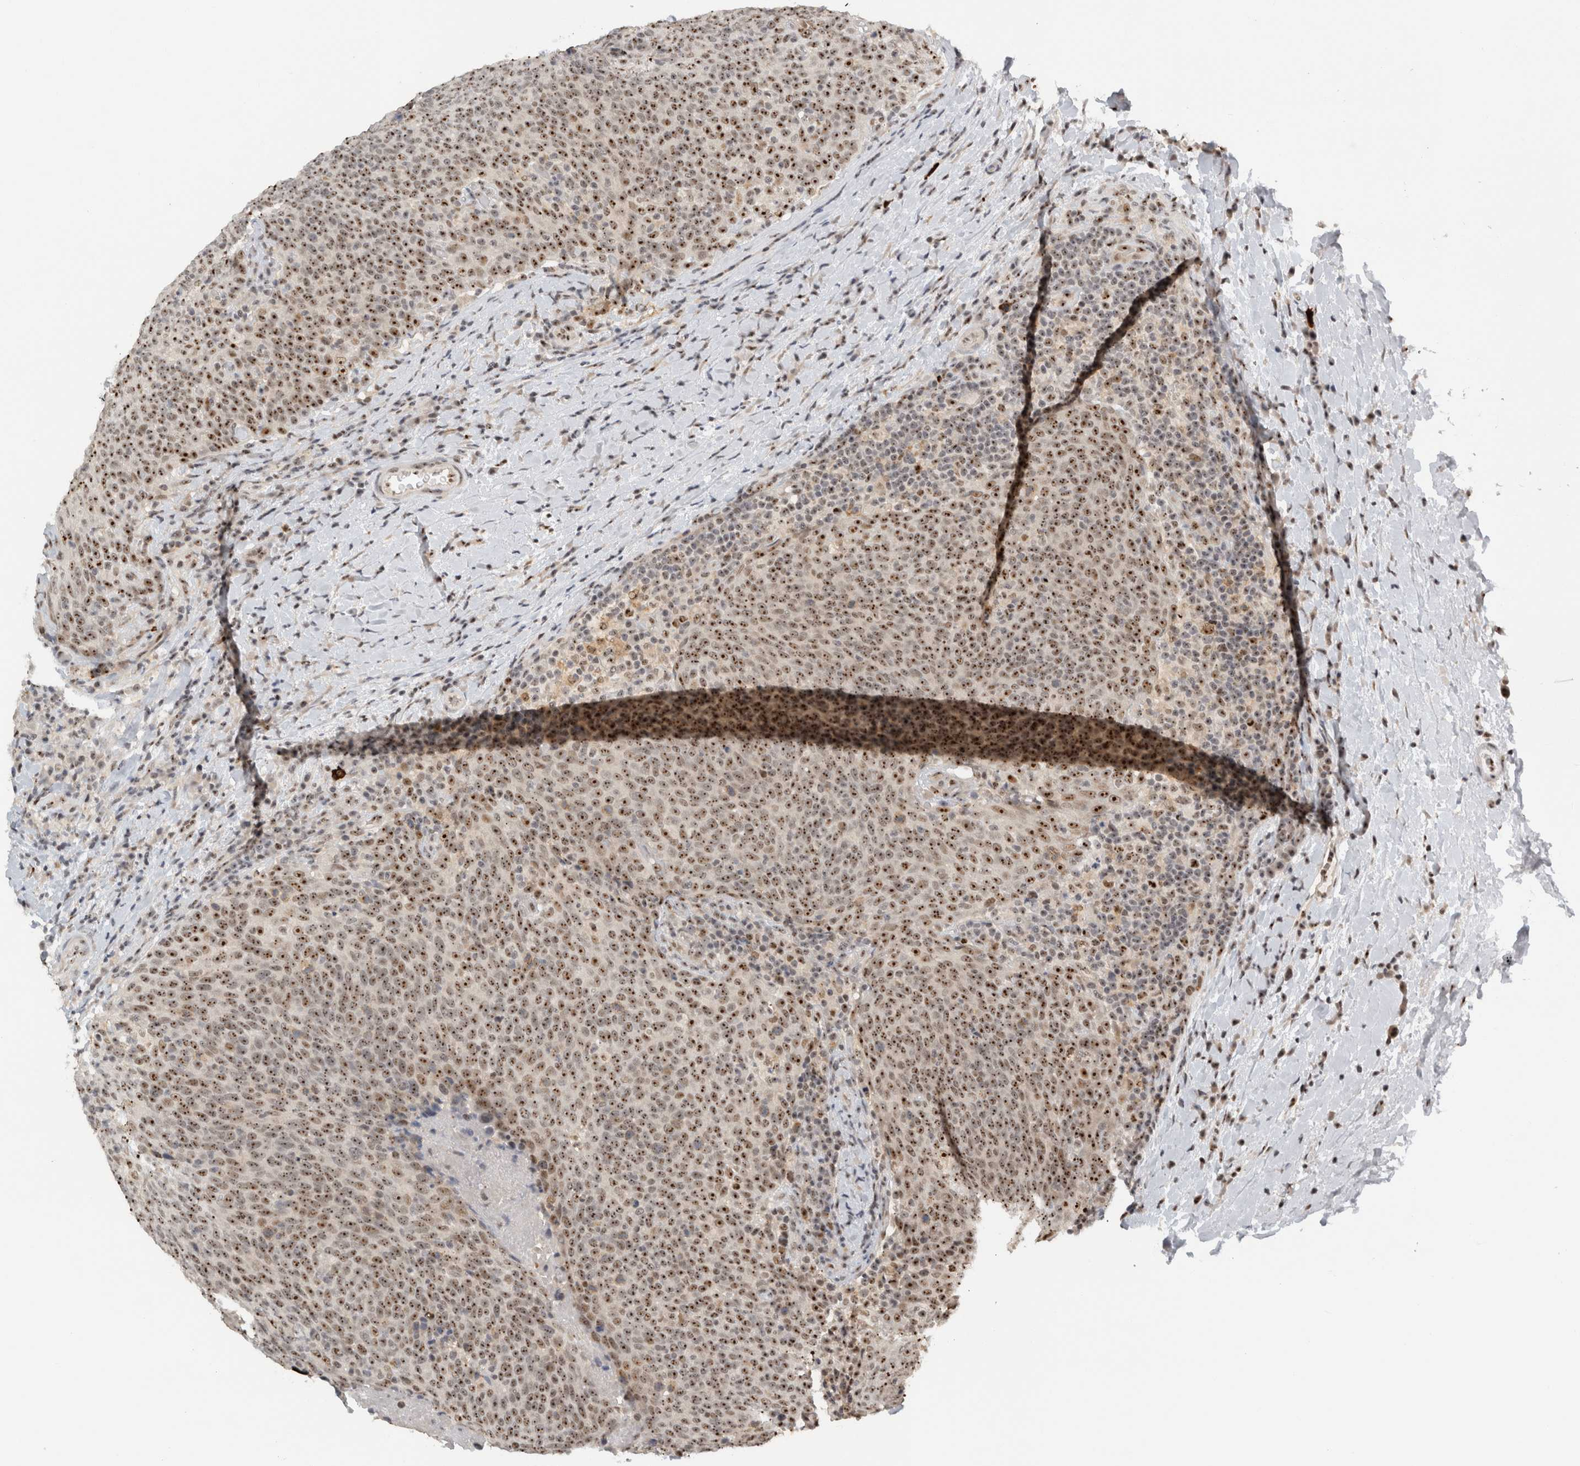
{"staining": {"intensity": "moderate", "quantity": ">75%", "location": "nuclear"}, "tissue": "head and neck cancer", "cell_type": "Tumor cells", "image_type": "cancer", "snomed": [{"axis": "morphology", "description": "Squamous cell carcinoma, NOS"}, {"axis": "morphology", "description": "Squamous cell carcinoma, metastatic, NOS"}, {"axis": "topography", "description": "Lymph node"}, {"axis": "topography", "description": "Head-Neck"}], "caption": "This image reveals head and neck cancer (metastatic squamous cell carcinoma) stained with immunohistochemistry to label a protein in brown. The nuclear of tumor cells show moderate positivity for the protein. Nuclei are counter-stained blue.", "gene": "EBNA1BP2", "patient": {"sex": "male", "age": 62}}